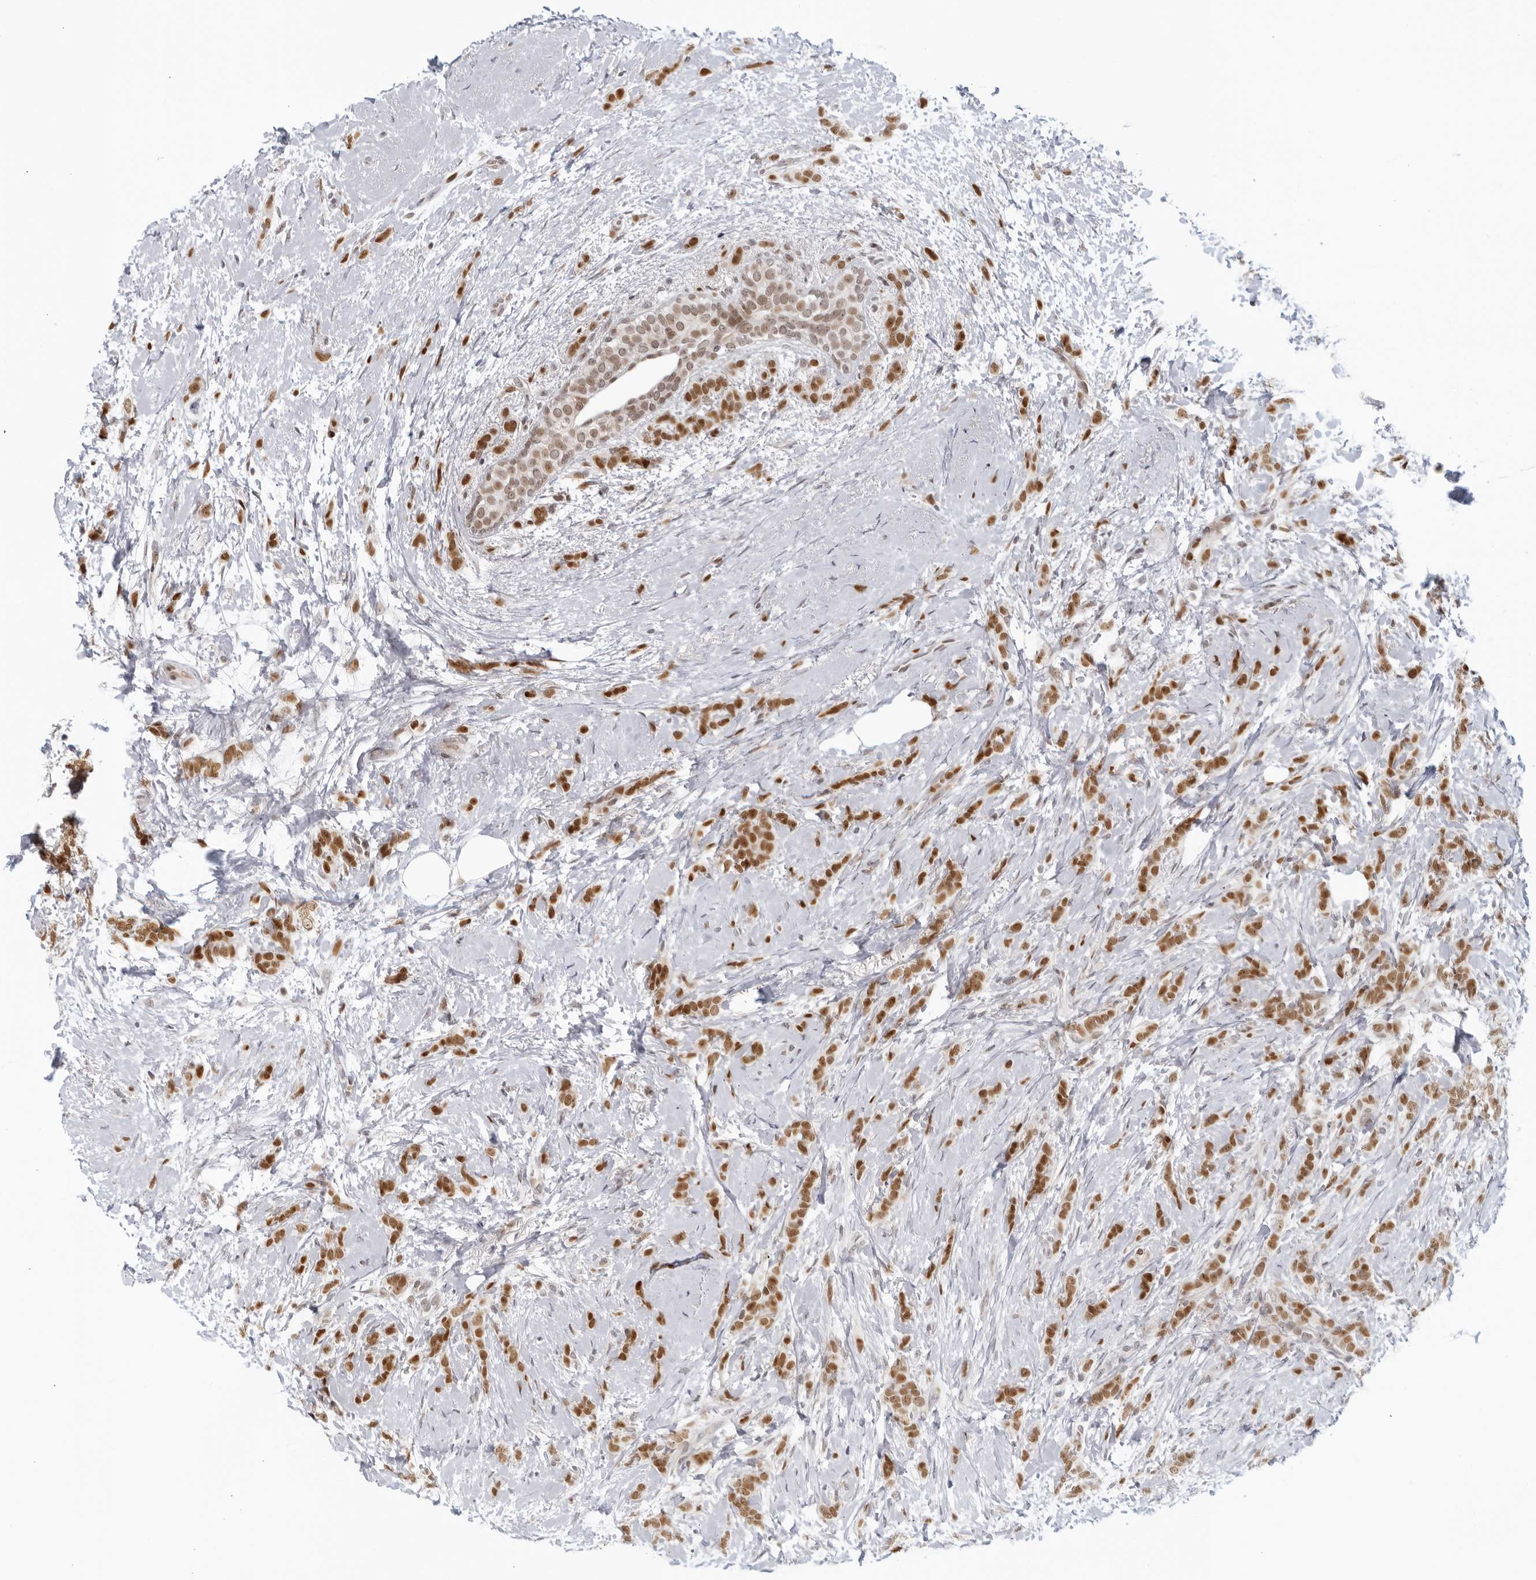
{"staining": {"intensity": "moderate", "quantity": ">75%", "location": "cytoplasmic/membranous,nuclear"}, "tissue": "breast cancer", "cell_type": "Tumor cells", "image_type": "cancer", "snomed": [{"axis": "morphology", "description": "Lobular carcinoma, in situ"}, {"axis": "morphology", "description": "Lobular carcinoma"}, {"axis": "topography", "description": "Breast"}], "caption": "Human breast cancer (lobular carcinoma in situ) stained for a protein (brown) demonstrates moderate cytoplasmic/membranous and nuclear positive staining in about >75% of tumor cells.", "gene": "RAB11FIP3", "patient": {"sex": "female", "age": 41}}